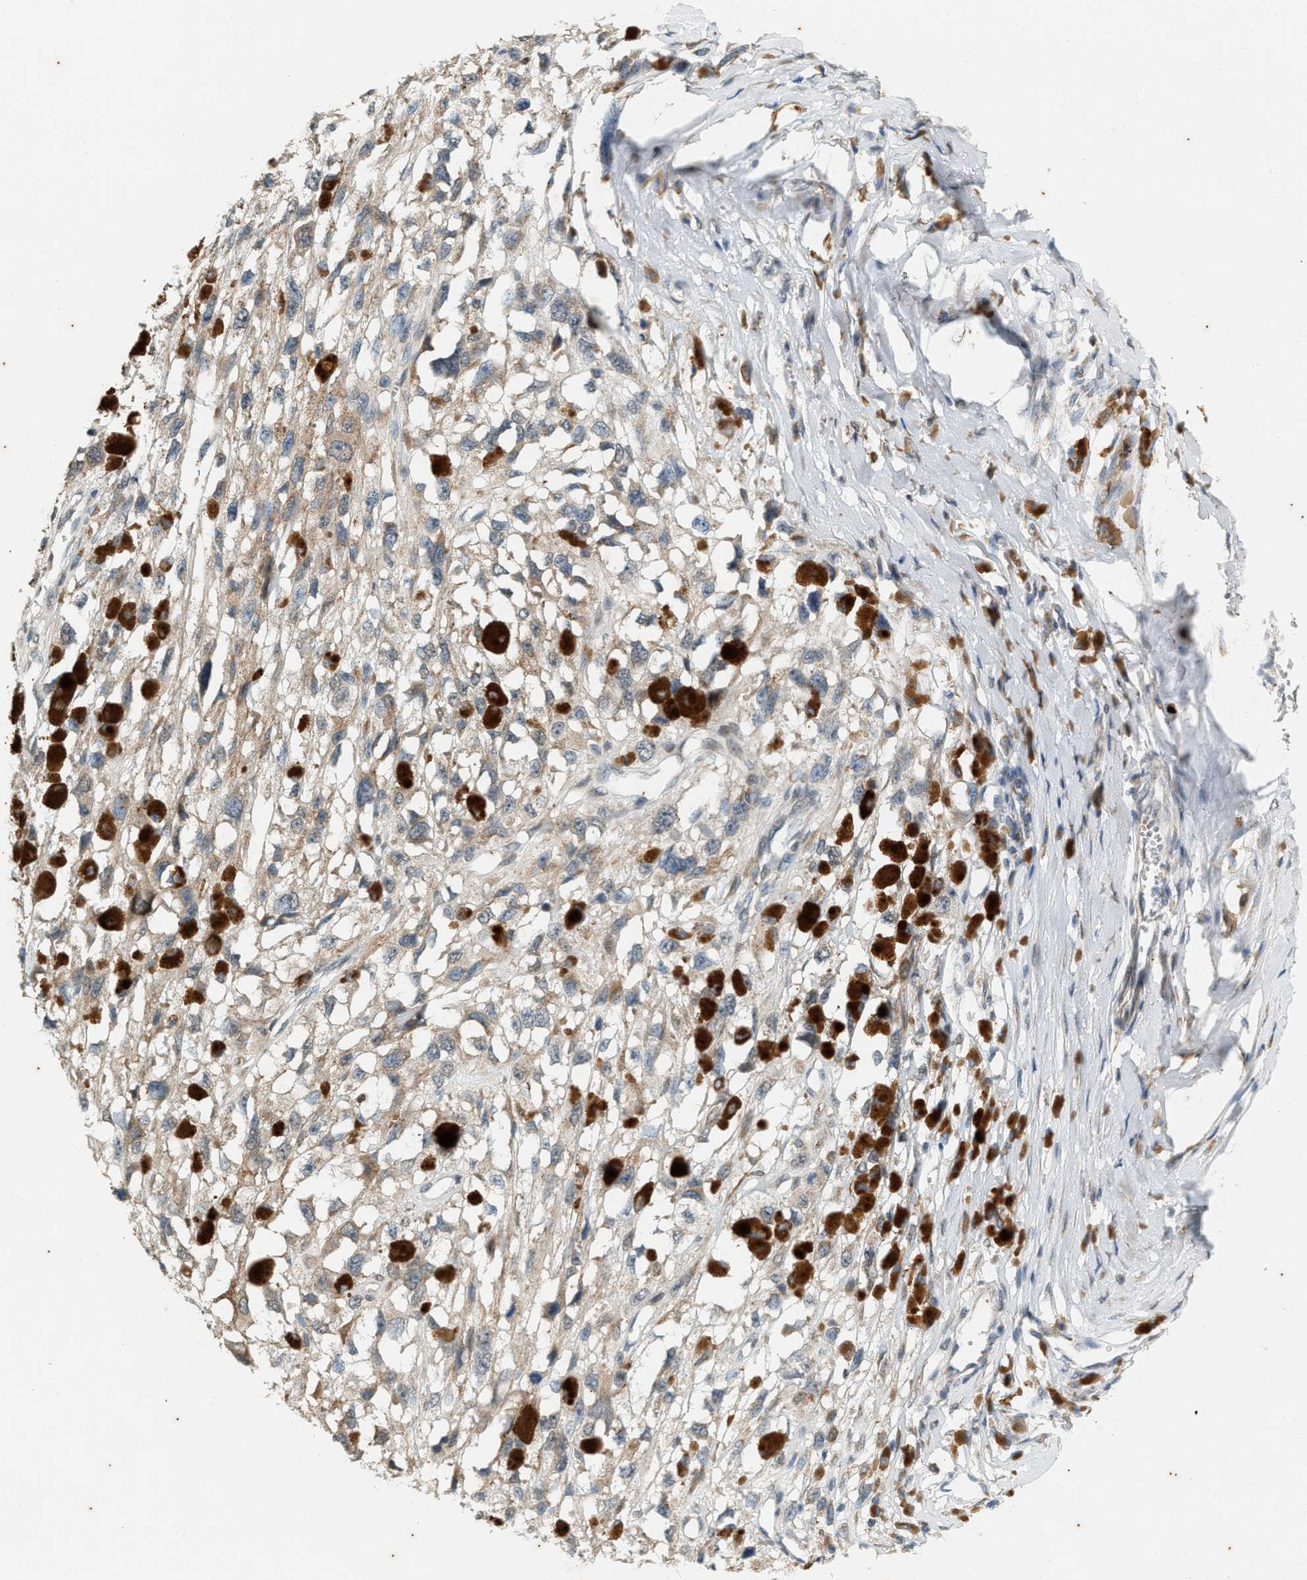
{"staining": {"intensity": "weak", "quantity": "25%-75%", "location": "cytoplasmic/membranous"}, "tissue": "melanoma", "cell_type": "Tumor cells", "image_type": "cancer", "snomed": [{"axis": "morphology", "description": "Malignant melanoma, Metastatic site"}, {"axis": "topography", "description": "Lymph node"}], "caption": "Malignant melanoma (metastatic site) stained for a protein demonstrates weak cytoplasmic/membranous positivity in tumor cells. Nuclei are stained in blue.", "gene": "CHPF2", "patient": {"sex": "male", "age": 59}}